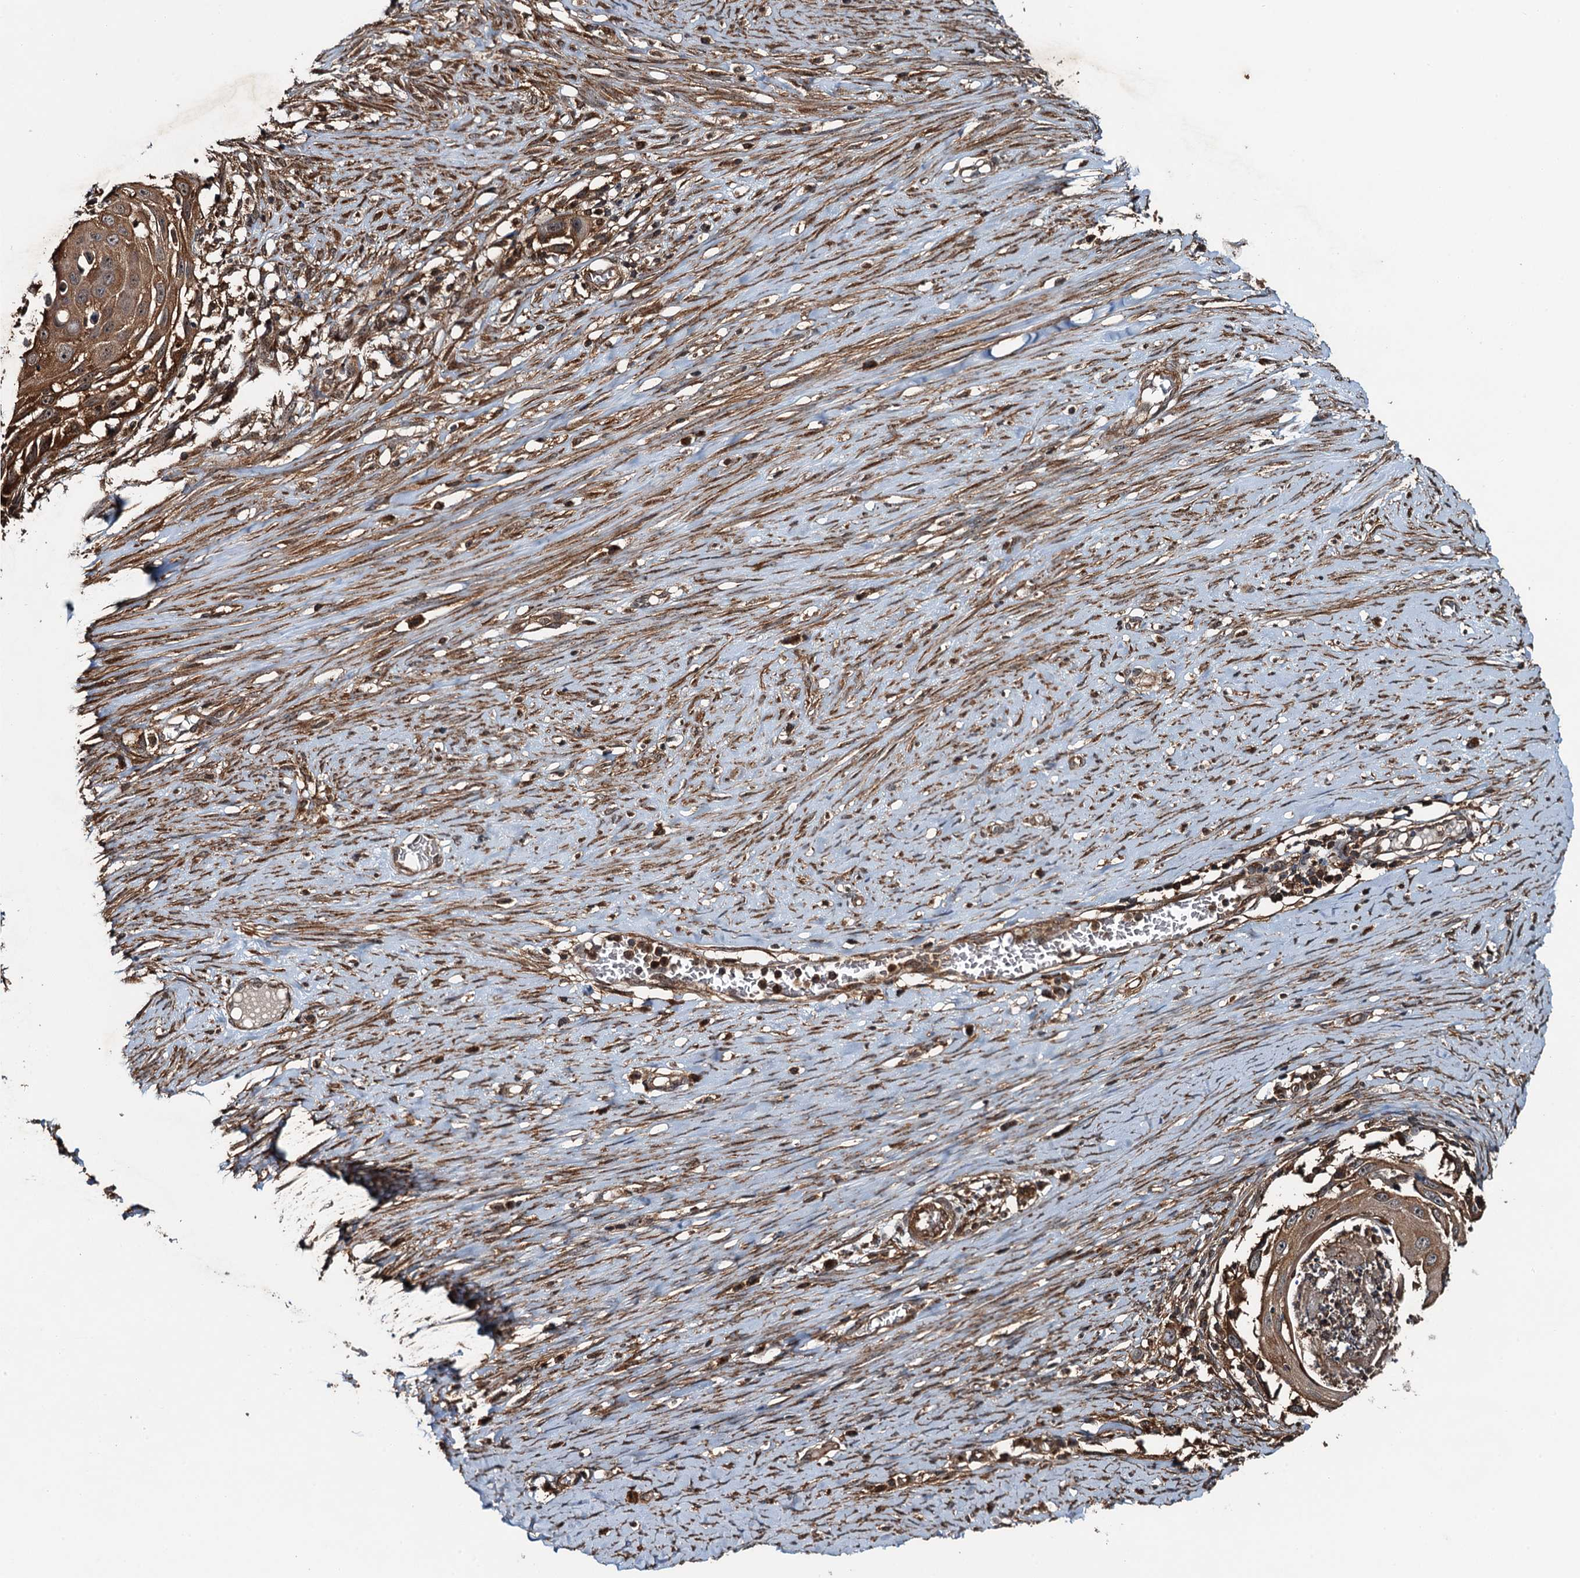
{"staining": {"intensity": "moderate", "quantity": ">75%", "location": "cytoplasmic/membranous"}, "tissue": "skin cancer", "cell_type": "Tumor cells", "image_type": "cancer", "snomed": [{"axis": "morphology", "description": "Squamous cell carcinoma, NOS"}, {"axis": "topography", "description": "Skin"}], "caption": "Immunohistochemistry image of neoplastic tissue: human skin squamous cell carcinoma stained using immunohistochemistry (IHC) demonstrates medium levels of moderate protein expression localized specifically in the cytoplasmic/membranous of tumor cells, appearing as a cytoplasmic/membranous brown color.", "gene": "WHAMM", "patient": {"sex": "female", "age": 44}}